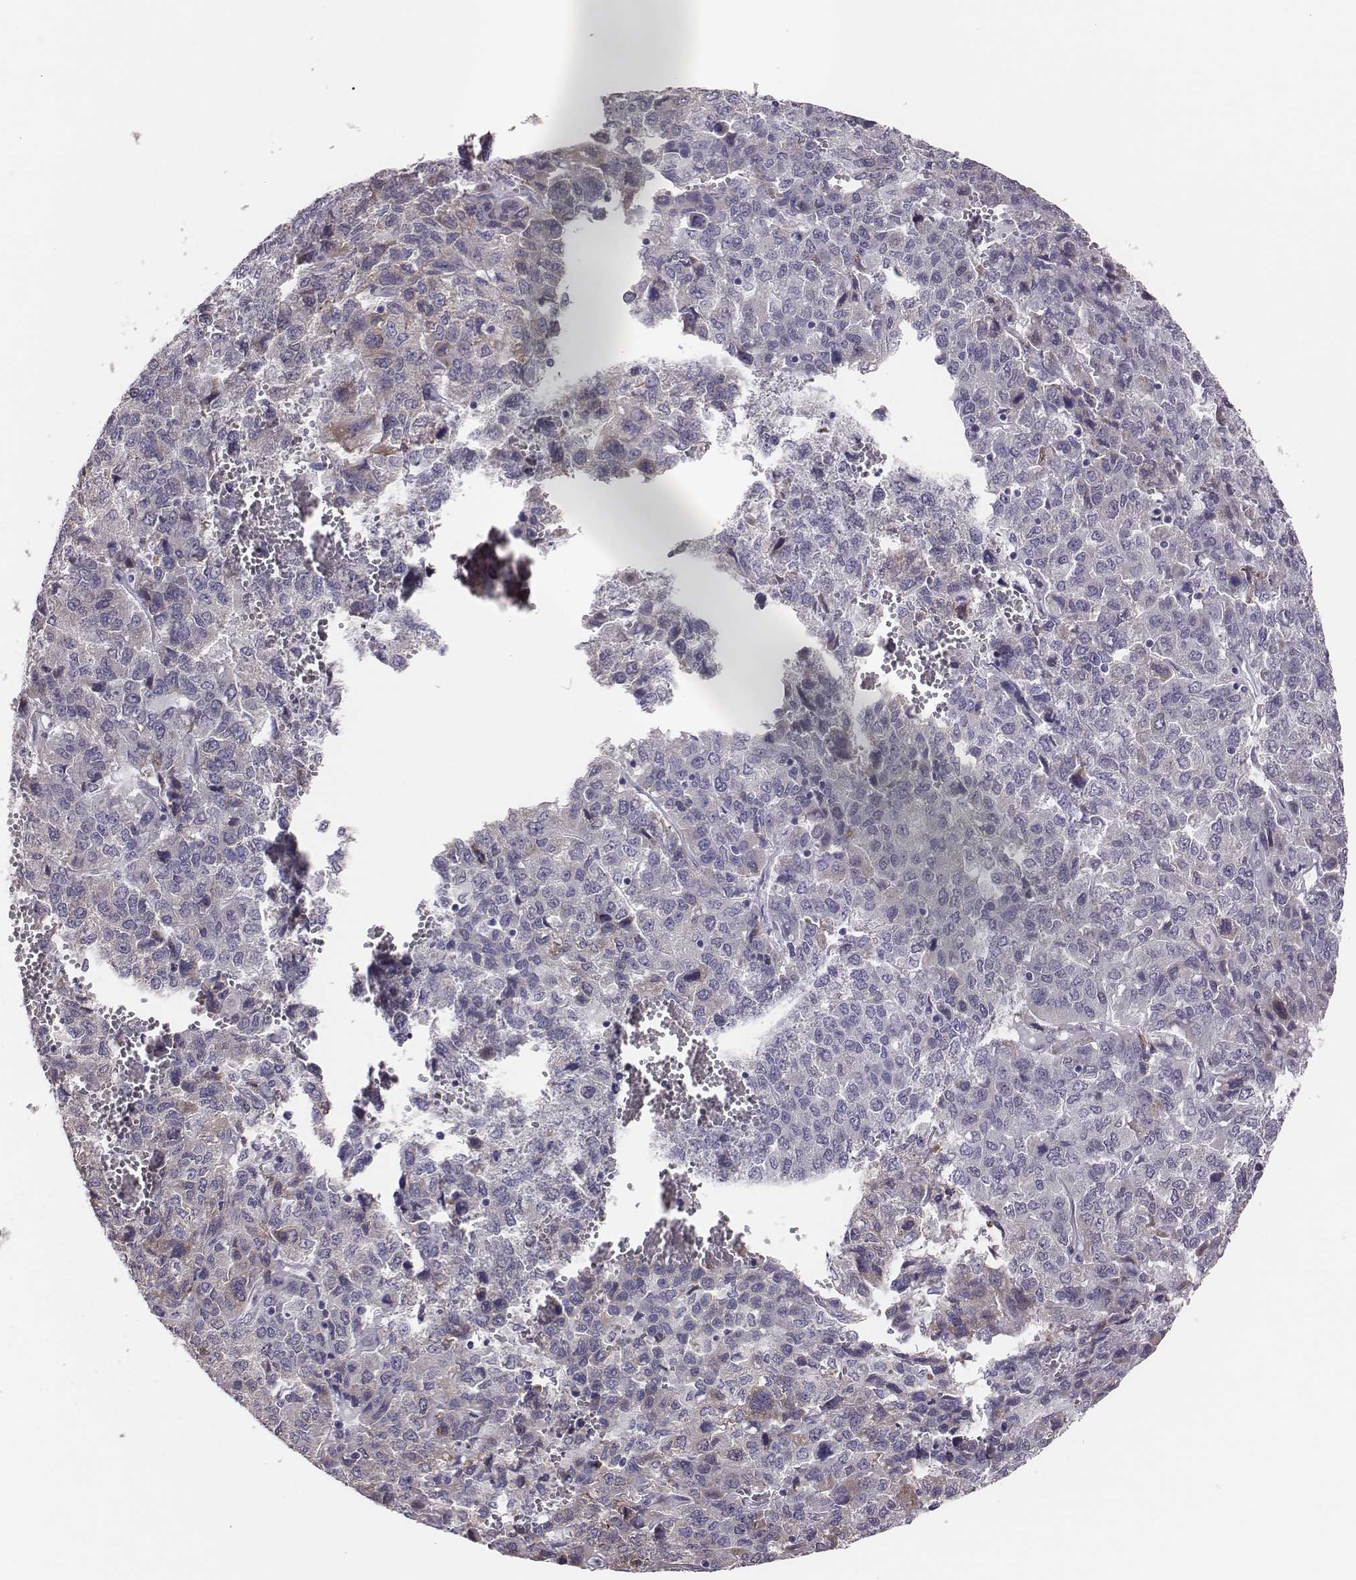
{"staining": {"intensity": "moderate", "quantity": "<25%", "location": "cytoplasmic/membranous,nuclear"}, "tissue": "liver cancer", "cell_type": "Tumor cells", "image_type": "cancer", "snomed": [{"axis": "morphology", "description": "Carcinoma, Hepatocellular, NOS"}, {"axis": "topography", "description": "Liver"}], "caption": "Human hepatocellular carcinoma (liver) stained for a protein (brown) exhibits moderate cytoplasmic/membranous and nuclear positive positivity in about <25% of tumor cells.", "gene": "PBK", "patient": {"sex": "male", "age": 69}}